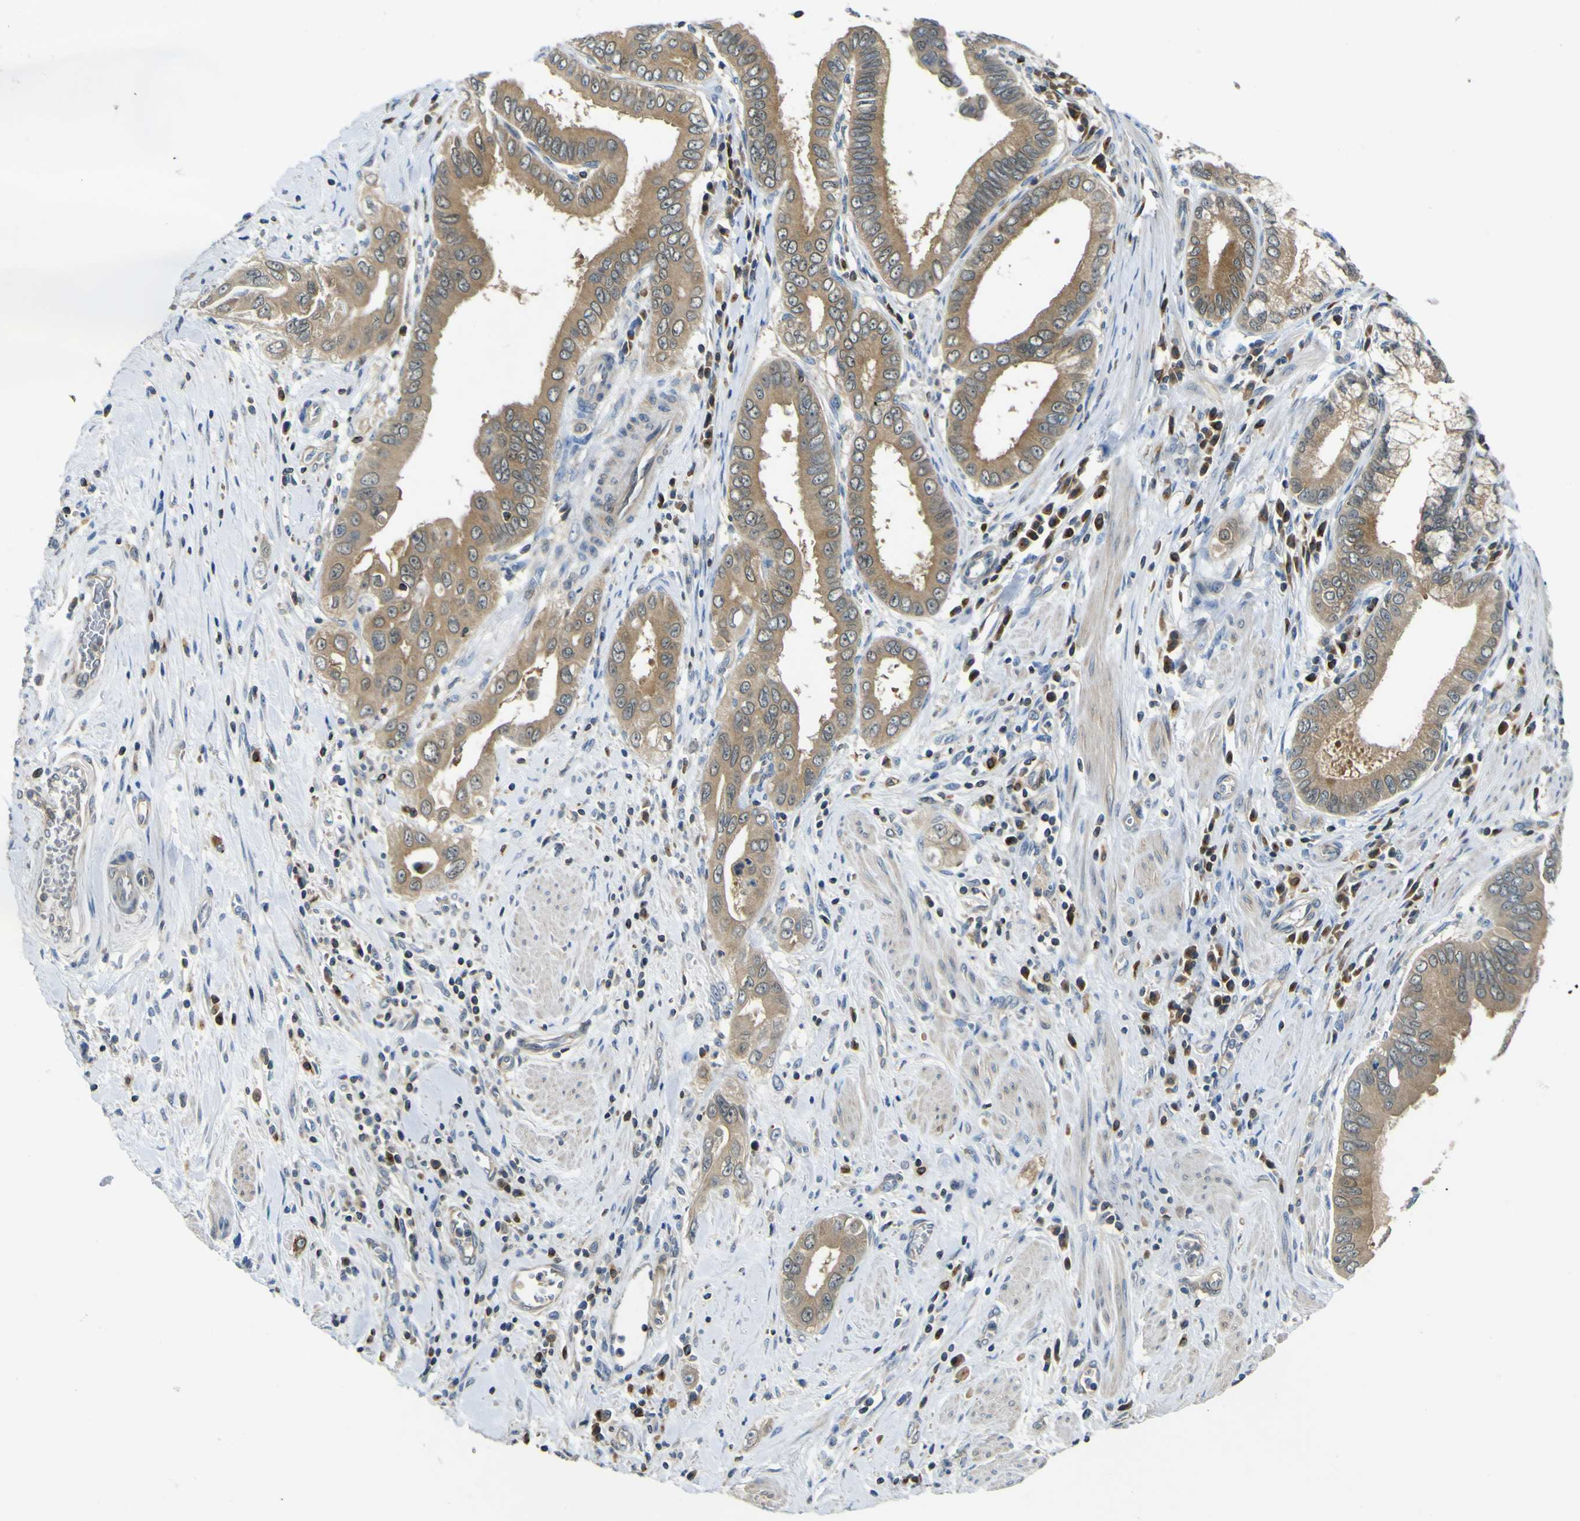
{"staining": {"intensity": "moderate", "quantity": ">75%", "location": "cytoplasmic/membranous"}, "tissue": "pancreatic cancer", "cell_type": "Tumor cells", "image_type": "cancer", "snomed": [{"axis": "morphology", "description": "Normal tissue, NOS"}, {"axis": "topography", "description": "Lymph node"}], "caption": "The micrograph demonstrates staining of pancreatic cancer, revealing moderate cytoplasmic/membranous protein positivity (brown color) within tumor cells. Immunohistochemistry (ihc) stains the protein of interest in brown and the nuclei are stained blue.", "gene": "EML2", "patient": {"sex": "male", "age": 50}}